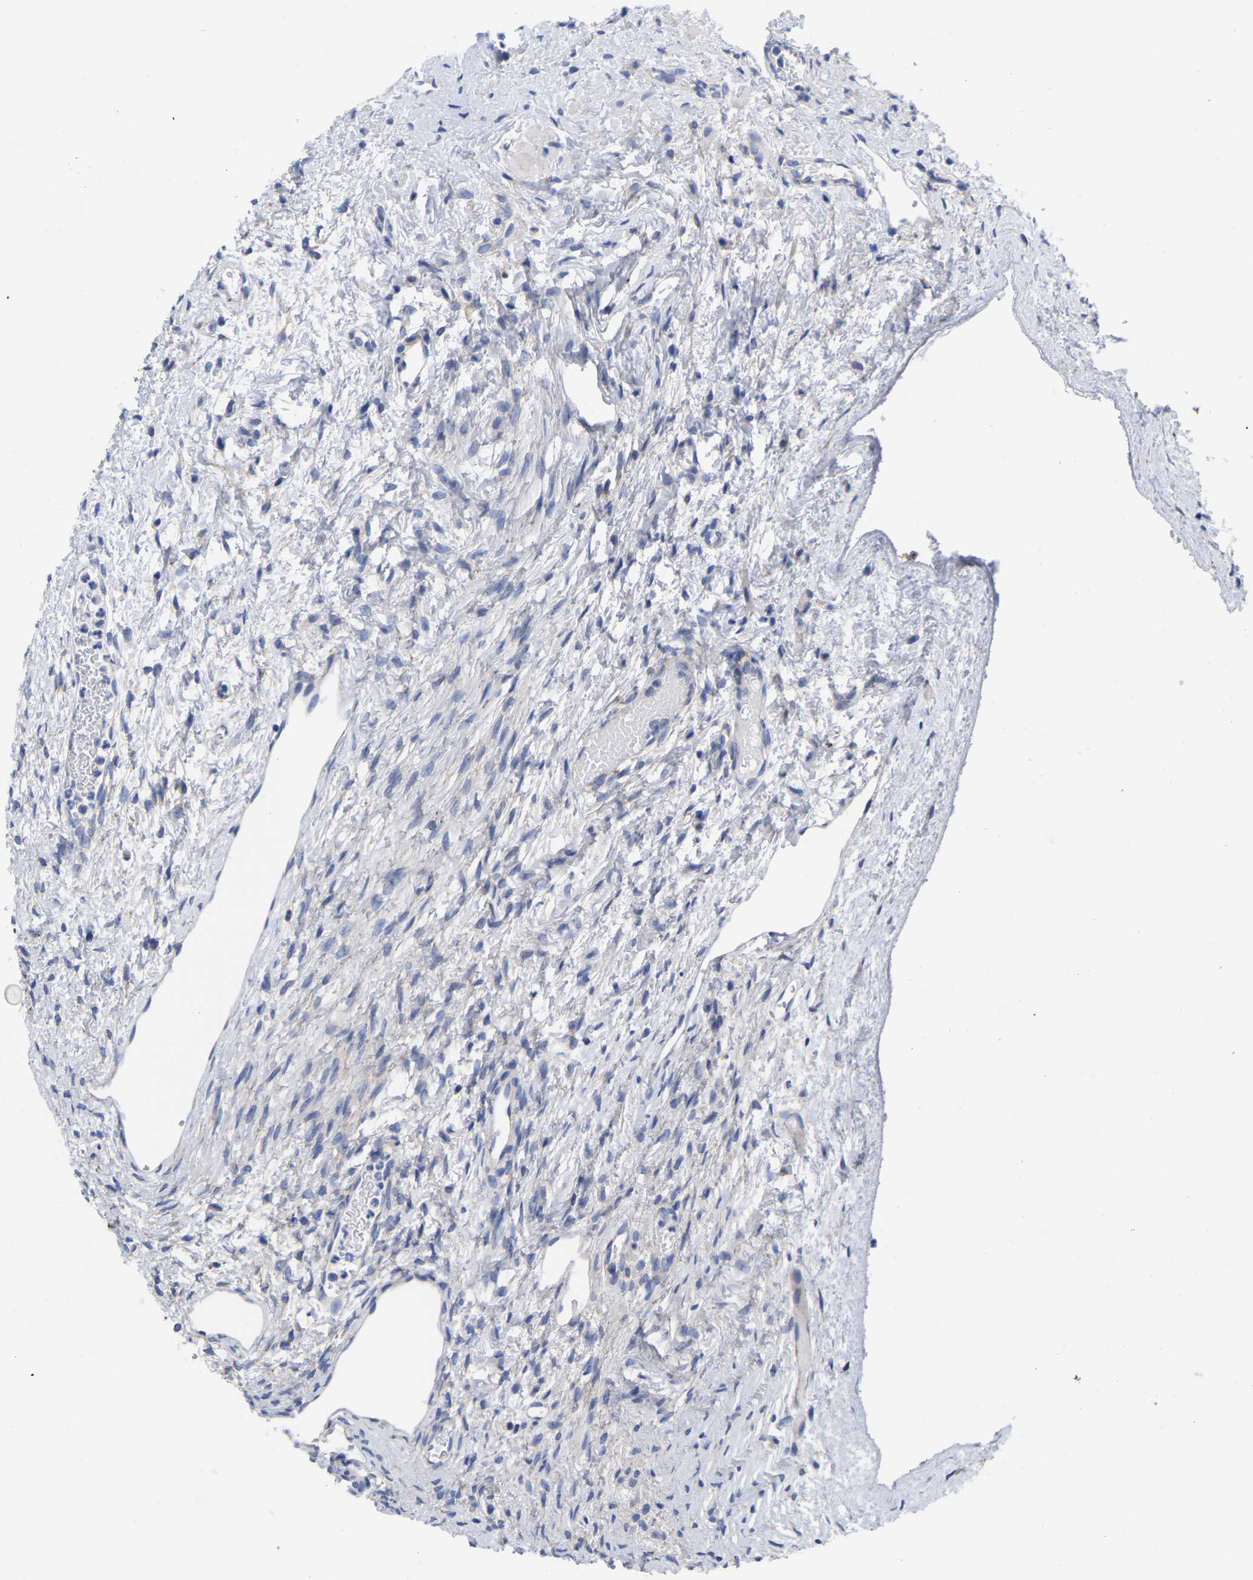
{"staining": {"intensity": "weak", "quantity": "<25%", "location": "cytoplasmic/membranous"}, "tissue": "ovary", "cell_type": "Follicle cells", "image_type": "normal", "snomed": [{"axis": "morphology", "description": "Normal tissue, NOS"}, {"axis": "topography", "description": "Ovary"}], "caption": "High power microscopy image of an immunohistochemistry (IHC) photomicrograph of benign ovary, revealing no significant expression in follicle cells.", "gene": "CFAP298", "patient": {"sex": "female", "age": 33}}